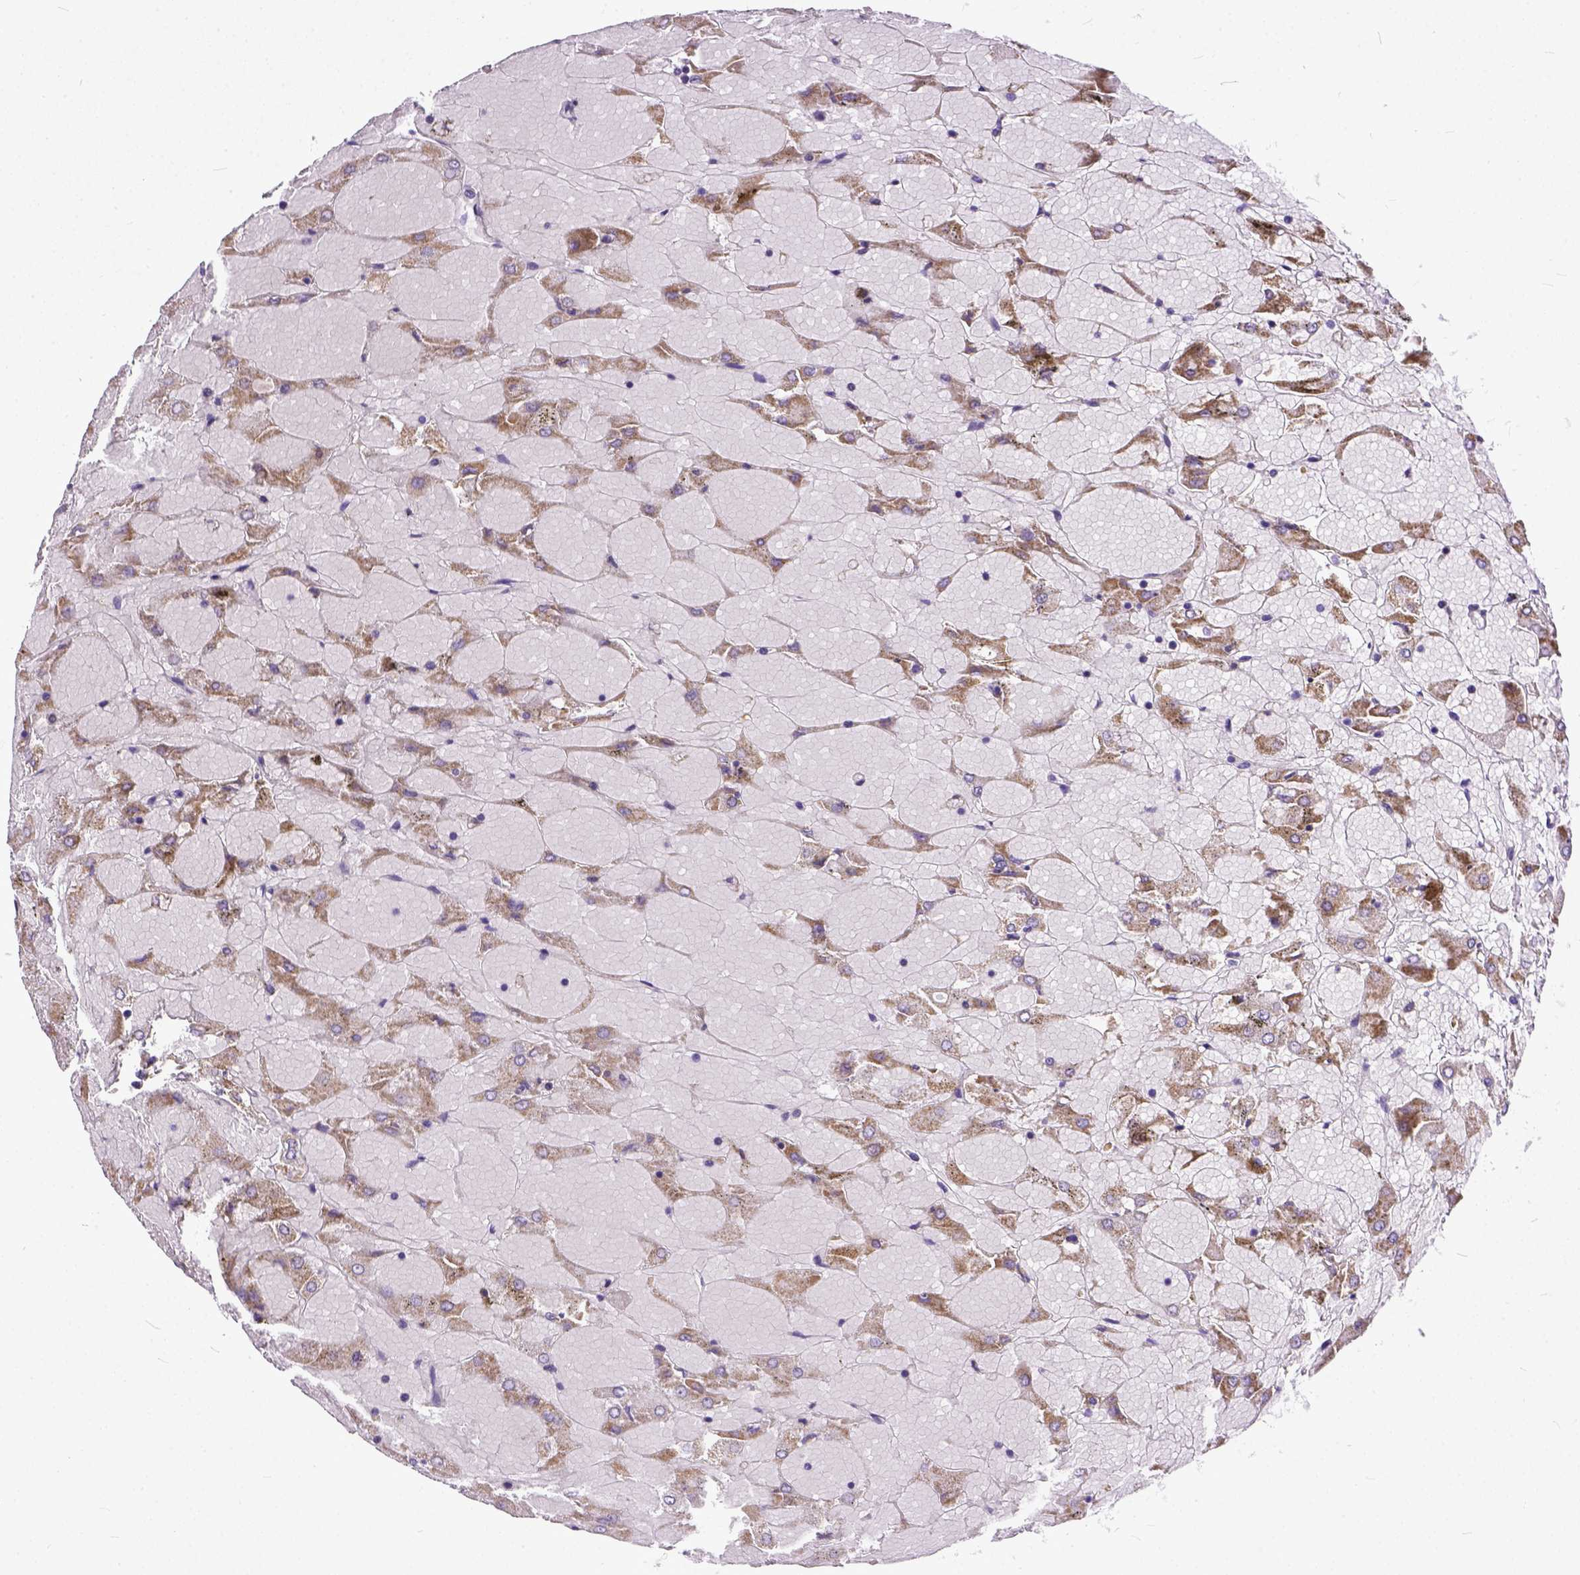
{"staining": {"intensity": "moderate", "quantity": "25%-75%", "location": "cytoplasmic/membranous"}, "tissue": "renal cancer", "cell_type": "Tumor cells", "image_type": "cancer", "snomed": [{"axis": "morphology", "description": "Adenocarcinoma, NOS"}, {"axis": "topography", "description": "Kidney"}], "caption": "Tumor cells demonstrate moderate cytoplasmic/membranous positivity in approximately 25%-75% of cells in renal cancer.", "gene": "PLK5", "patient": {"sex": "male", "age": 72}}